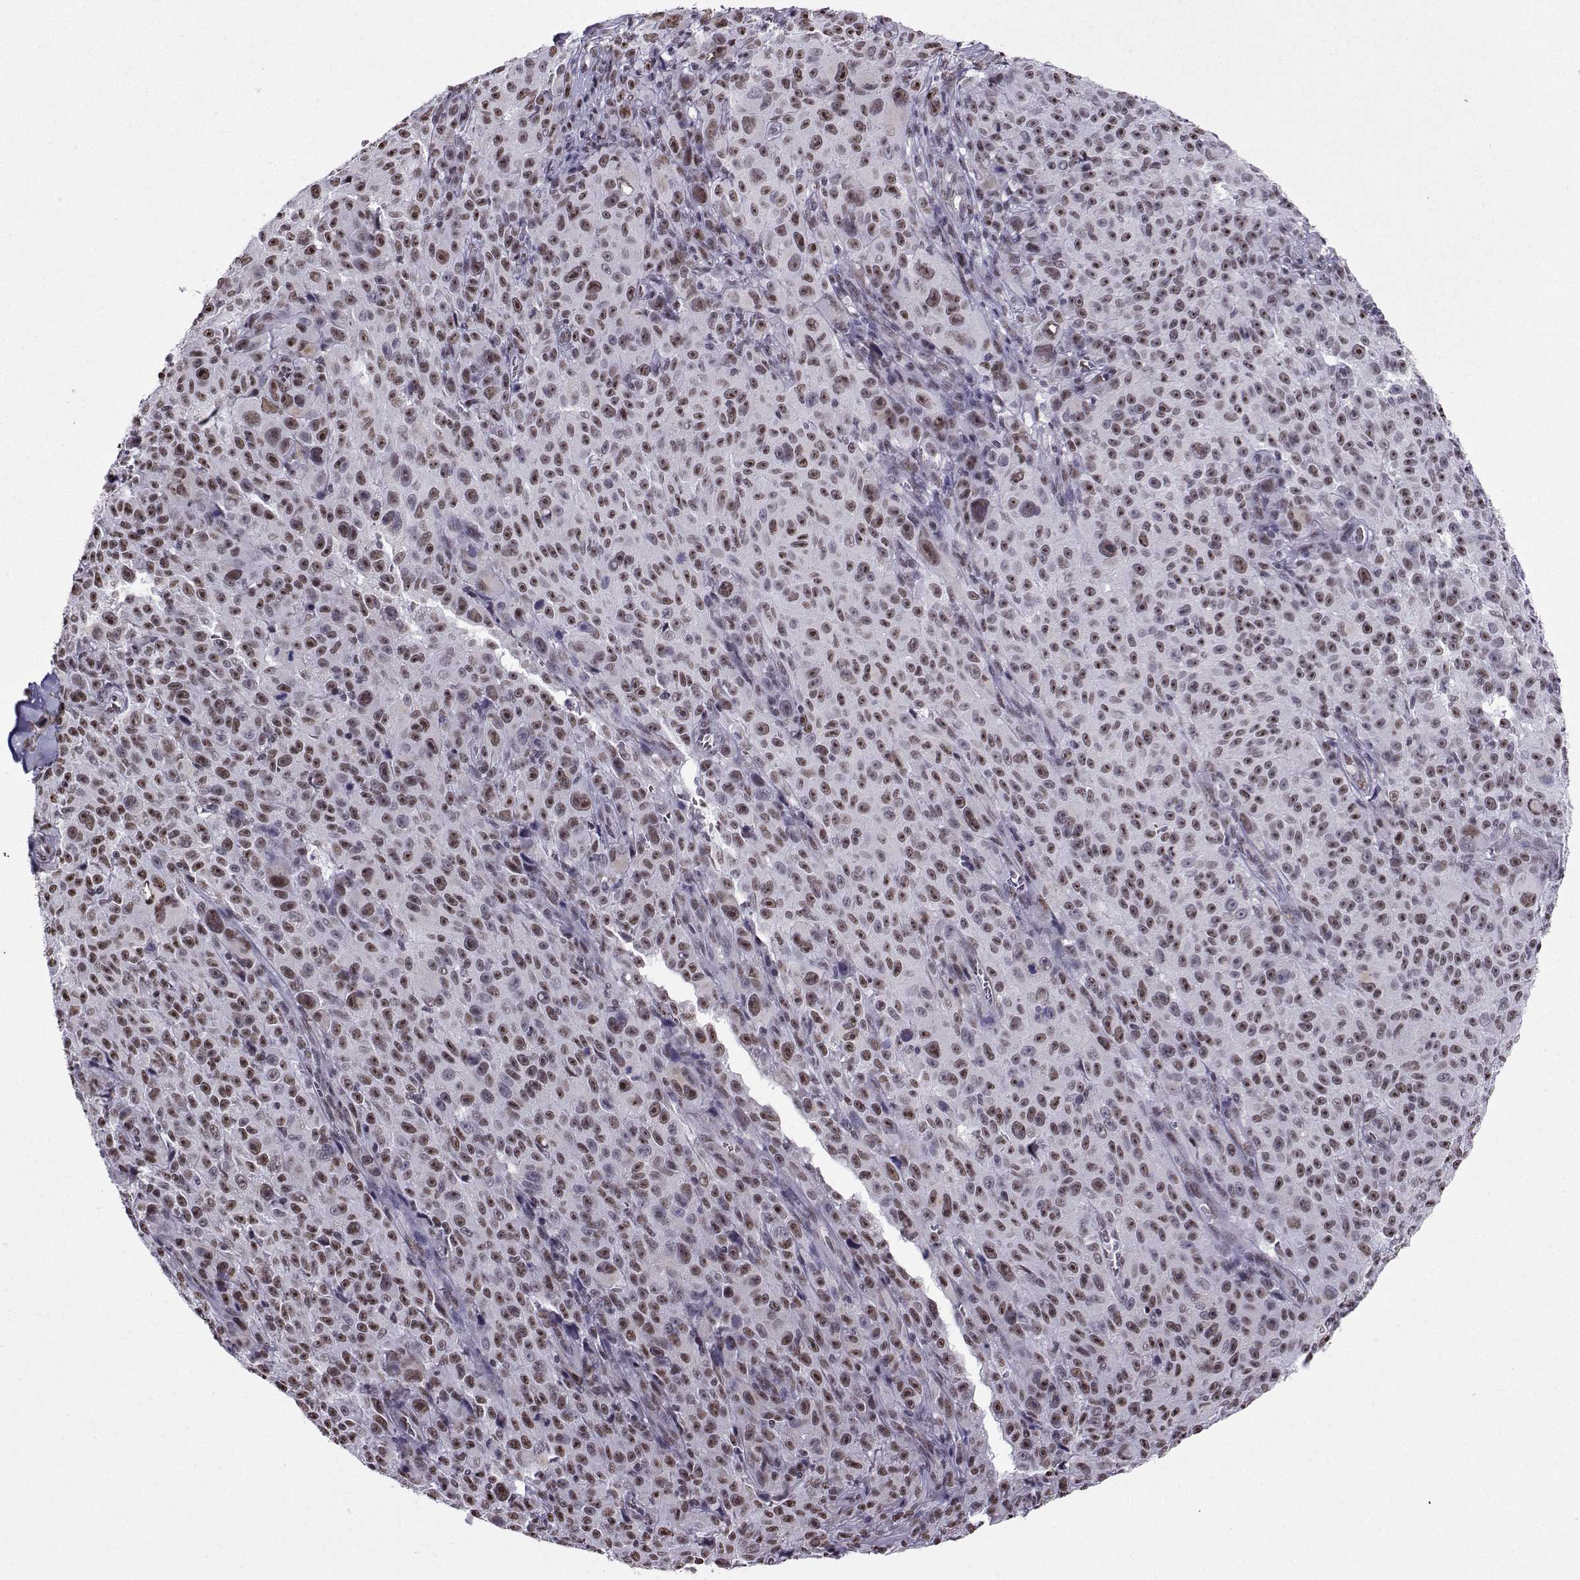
{"staining": {"intensity": "weak", "quantity": ">75%", "location": "nuclear"}, "tissue": "melanoma", "cell_type": "Tumor cells", "image_type": "cancer", "snomed": [{"axis": "morphology", "description": "Malignant melanoma, NOS"}, {"axis": "topography", "description": "Skin"}], "caption": "Immunohistochemical staining of malignant melanoma reveals low levels of weak nuclear protein positivity in approximately >75% of tumor cells.", "gene": "CCNK", "patient": {"sex": "female", "age": 82}}